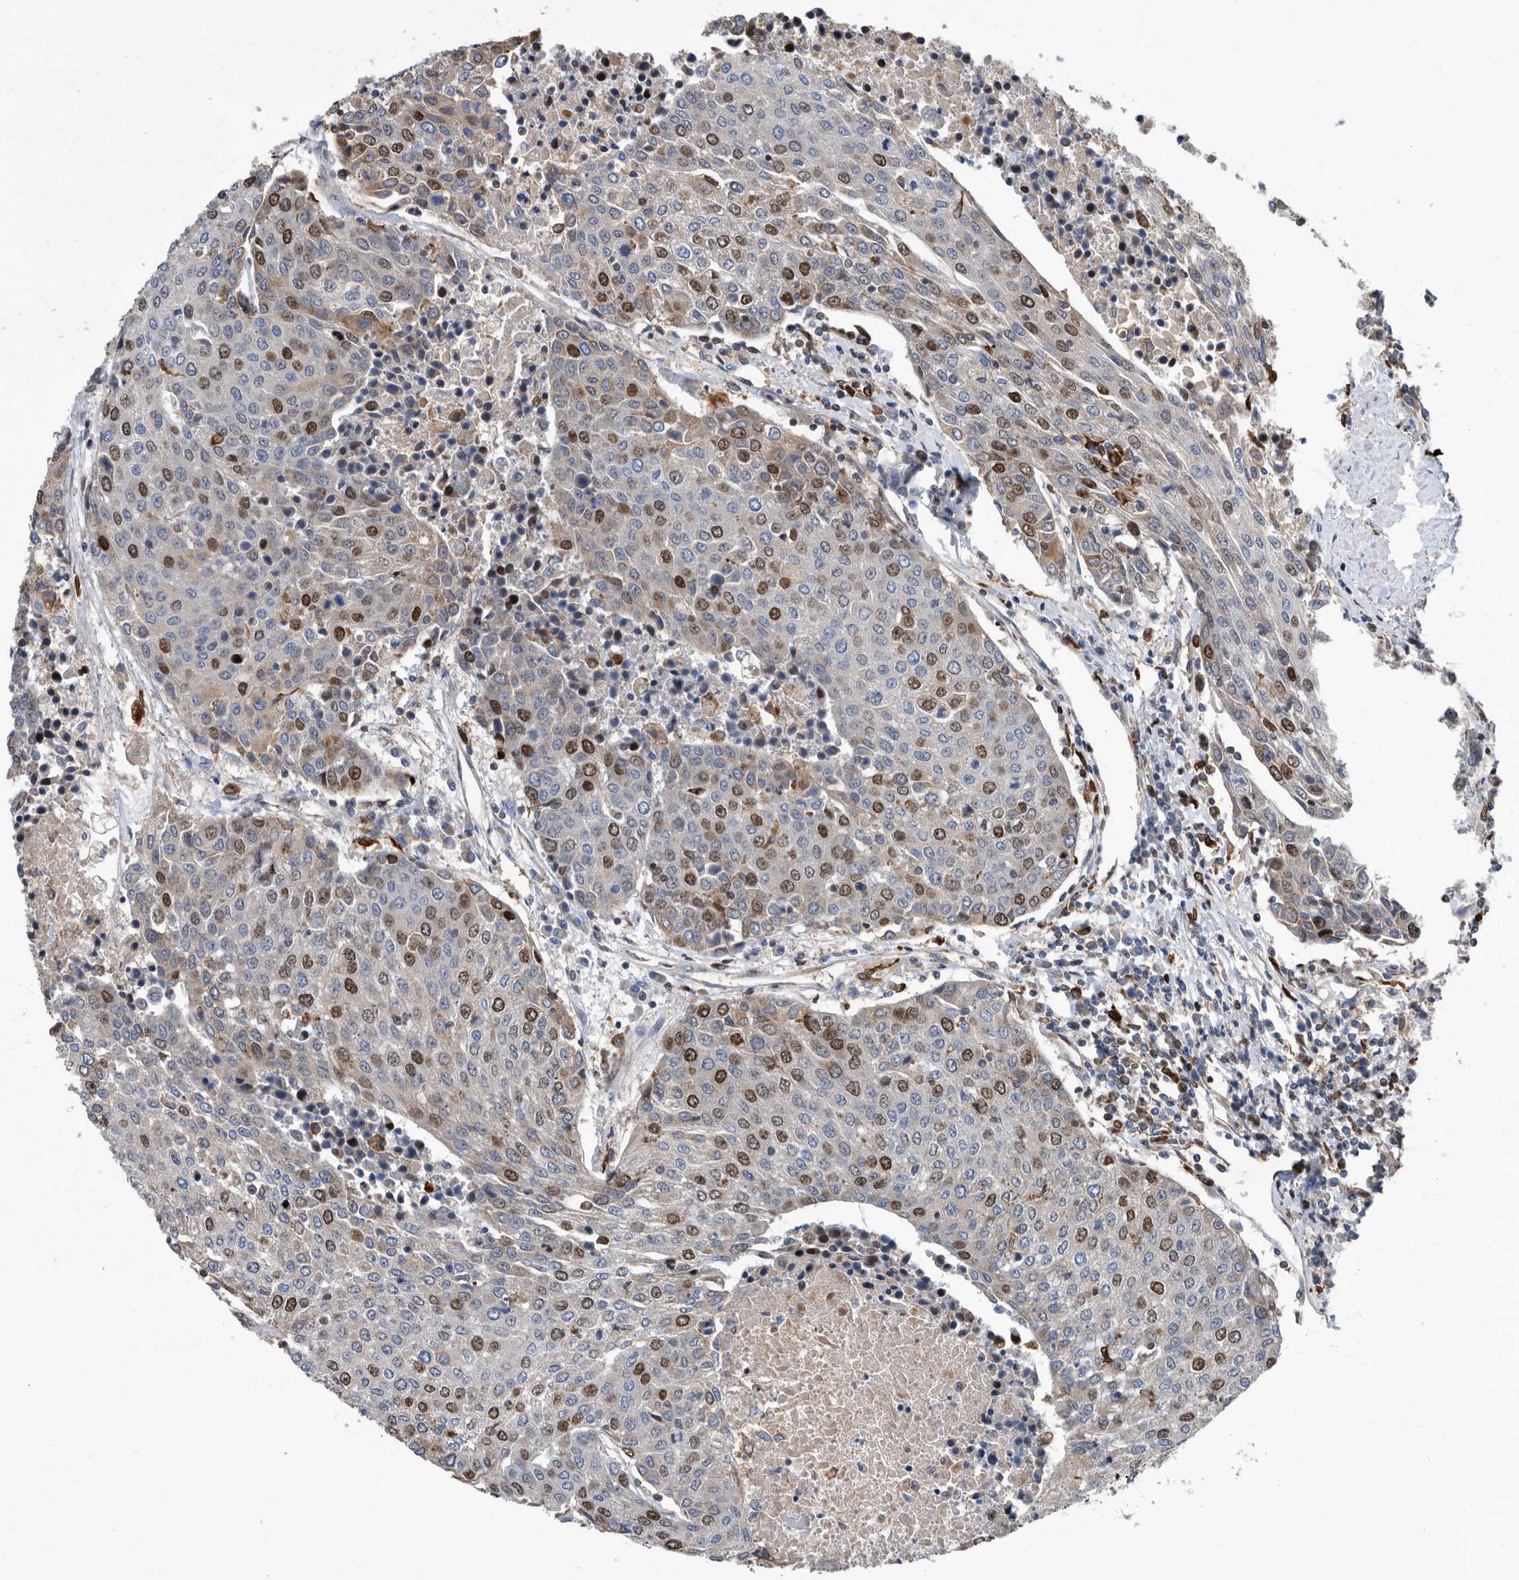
{"staining": {"intensity": "strong", "quantity": "25%-75%", "location": "nuclear"}, "tissue": "urothelial cancer", "cell_type": "Tumor cells", "image_type": "cancer", "snomed": [{"axis": "morphology", "description": "Urothelial carcinoma, High grade"}, {"axis": "topography", "description": "Urinary bladder"}], "caption": "Brown immunohistochemical staining in human urothelial cancer shows strong nuclear expression in approximately 25%-75% of tumor cells.", "gene": "ATAD2", "patient": {"sex": "female", "age": 85}}